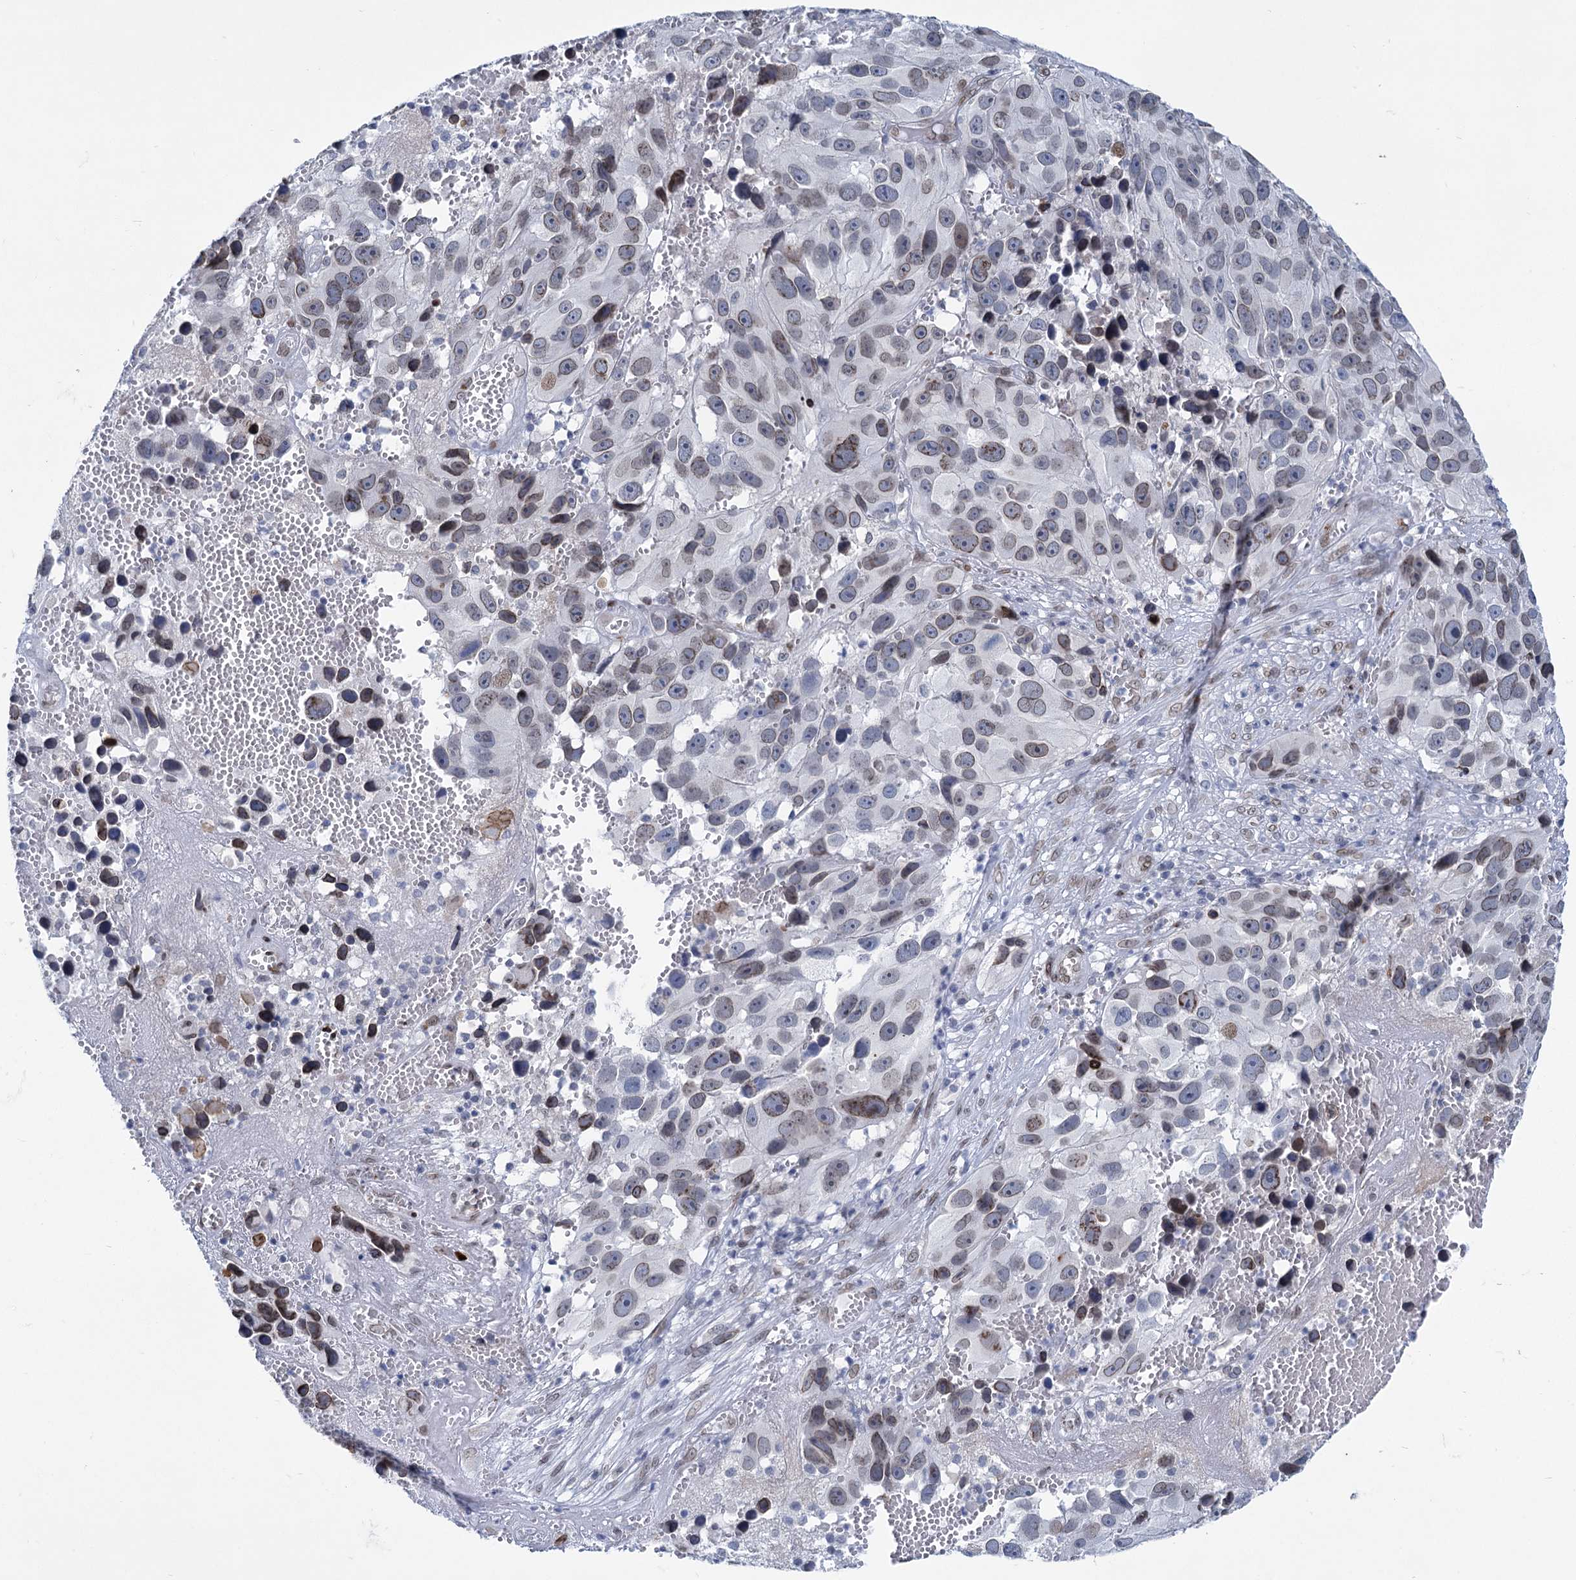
{"staining": {"intensity": "moderate", "quantity": "<25%", "location": "cytoplasmic/membranous,nuclear"}, "tissue": "melanoma", "cell_type": "Tumor cells", "image_type": "cancer", "snomed": [{"axis": "morphology", "description": "Malignant melanoma, NOS"}, {"axis": "topography", "description": "Skin"}], "caption": "DAB (3,3'-diaminobenzidine) immunohistochemical staining of malignant melanoma shows moderate cytoplasmic/membranous and nuclear protein expression in approximately <25% of tumor cells.", "gene": "PRSS35", "patient": {"sex": "male", "age": 84}}